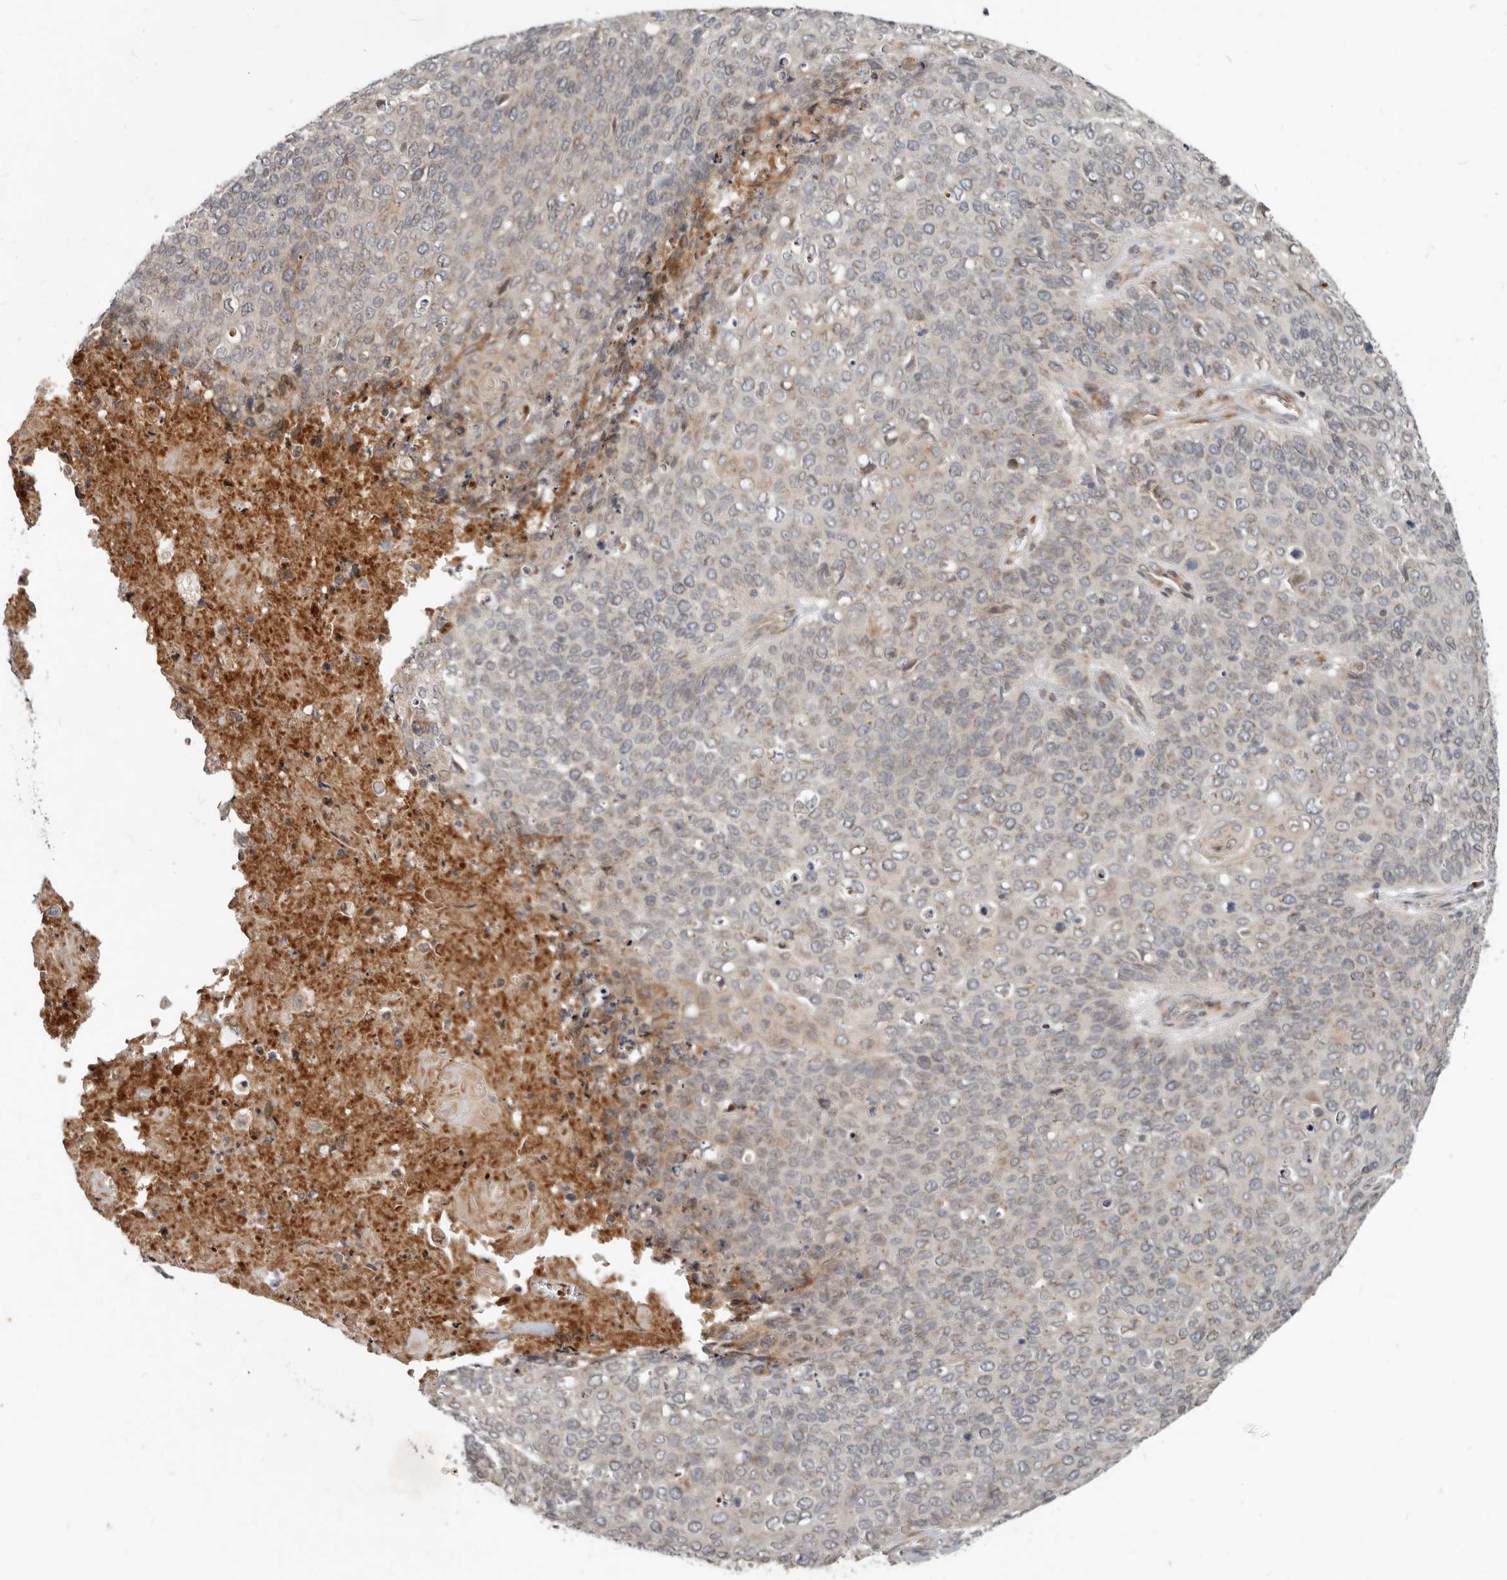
{"staining": {"intensity": "moderate", "quantity": "<25%", "location": "cytoplasmic/membranous"}, "tissue": "cervical cancer", "cell_type": "Tumor cells", "image_type": "cancer", "snomed": [{"axis": "morphology", "description": "Squamous cell carcinoma, NOS"}, {"axis": "topography", "description": "Cervix"}], "caption": "This is an image of immunohistochemistry (IHC) staining of cervical cancer, which shows moderate expression in the cytoplasmic/membranous of tumor cells.", "gene": "NPY4R", "patient": {"sex": "female", "age": 39}}